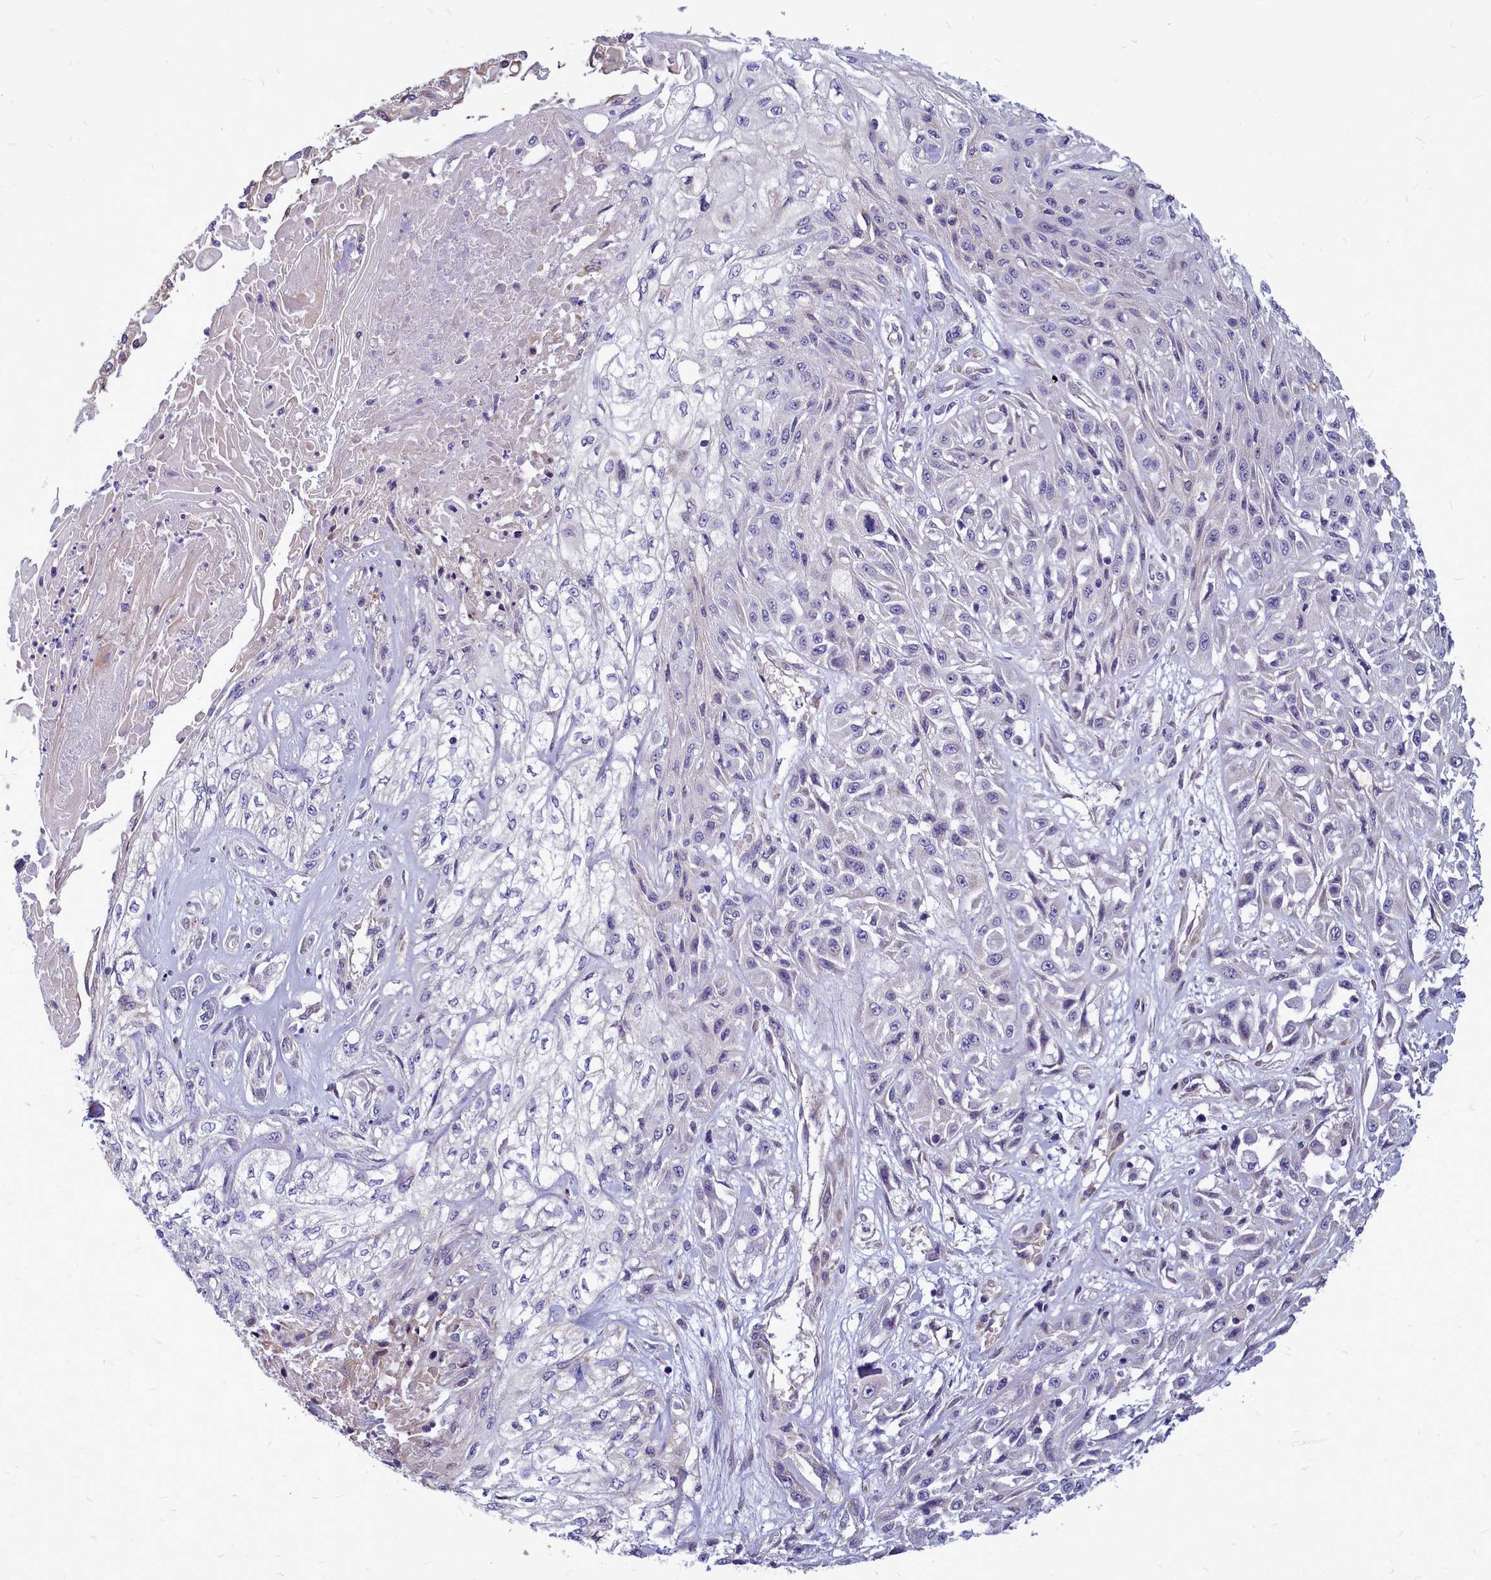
{"staining": {"intensity": "negative", "quantity": "none", "location": "none"}, "tissue": "skin cancer", "cell_type": "Tumor cells", "image_type": "cancer", "snomed": [{"axis": "morphology", "description": "Squamous cell carcinoma, NOS"}, {"axis": "morphology", "description": "Squamous cell carcinoma, metastatic, NOS"}, {"axis": "topography", "description": "Skin"}, {"axis": "topography", "description": "Lymph node"}], "caption": "Immunohistochemical staining of human skin cancer demonstrates no significant expression in tumor cells.", "gene": "SMPD4", "patient": {"sex": "male", "age": 75}}